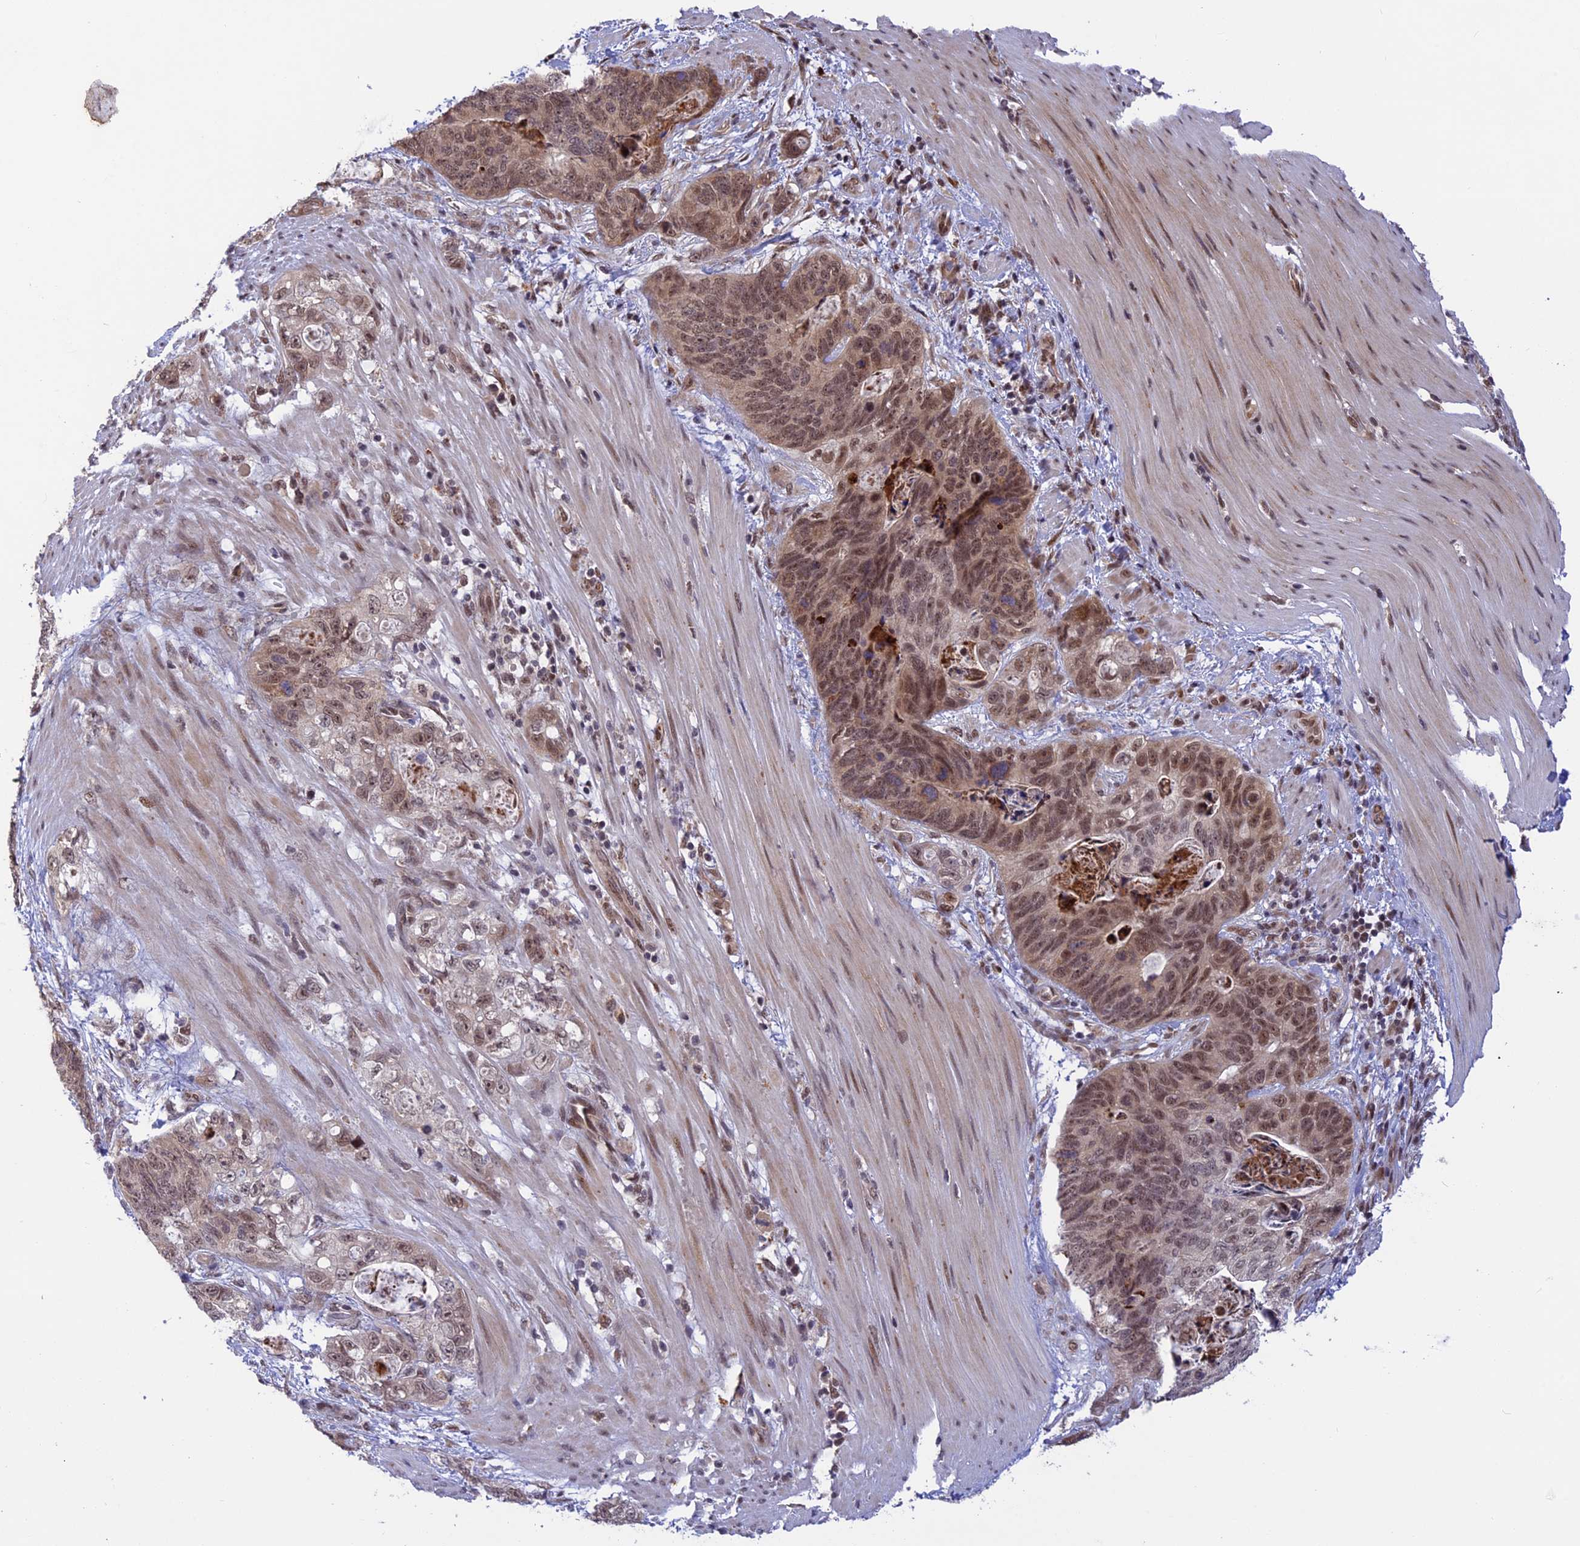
{"staining": {"intensity": "moderate", "quantity": ">75%", "location": "nuclear"}, "tissue": "stomach cancer", "cell_type": "Tumor cells", "image_type": "cancer", "snomed": [{"axis": "morphology", "description": "Normal tissue, NOS"}, {"axis": "morphology", "description": "Adenocarcinoma, NOS"}, {"axis": "topography", "description": "Stomach"}], "caption": "Stomach adenocarcinoma tissue displays moderate nuclear positivity in approximately >75% of tumor cells", "gene": "POLR2C", "patient": {"sex": "female", "age": 89}}